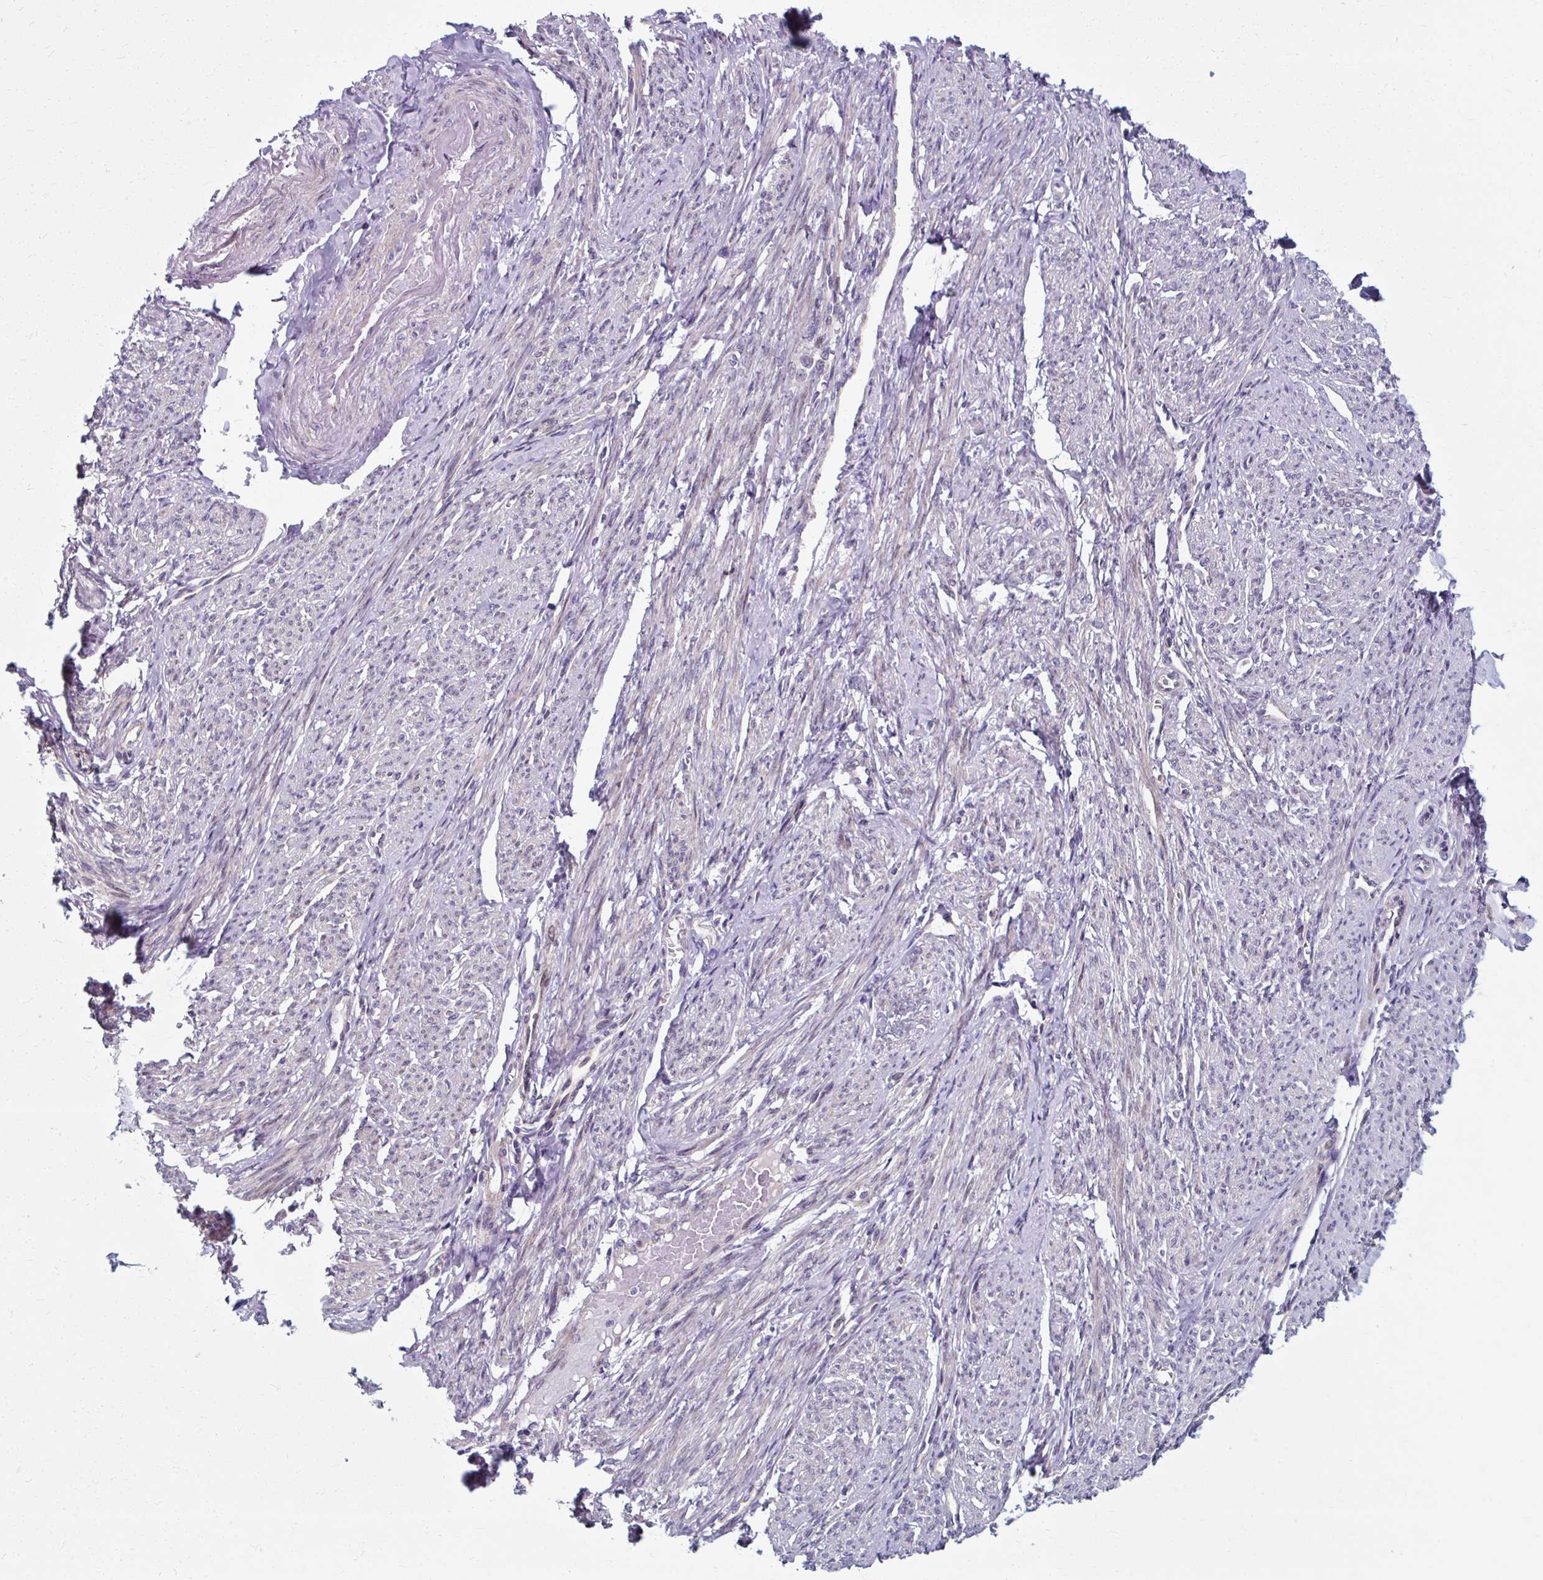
{"staining": {"intensity": "moderate", "quantity": "25%-75%", "location": "cytoplasmic/membranous"}, "tissue": "smooth muscle", "cell_type": "Smooth muscle cells", "image_type": "normal", "snomed": [{"axis": "morphology", "description": "Normal tissue, NOS"}, {"axis": "topography", "description": "Smooth muscle"}], "caption": "A high-resolution image shows immunohistochemistry (IHC) staining of benign smooth muscle, which displays moderate cytoplasmic/membranous expression in about 25%-75% of smooth muscle cells.", "gene": "ZNF555", "patient": {"sex": "female", "age": 65}}